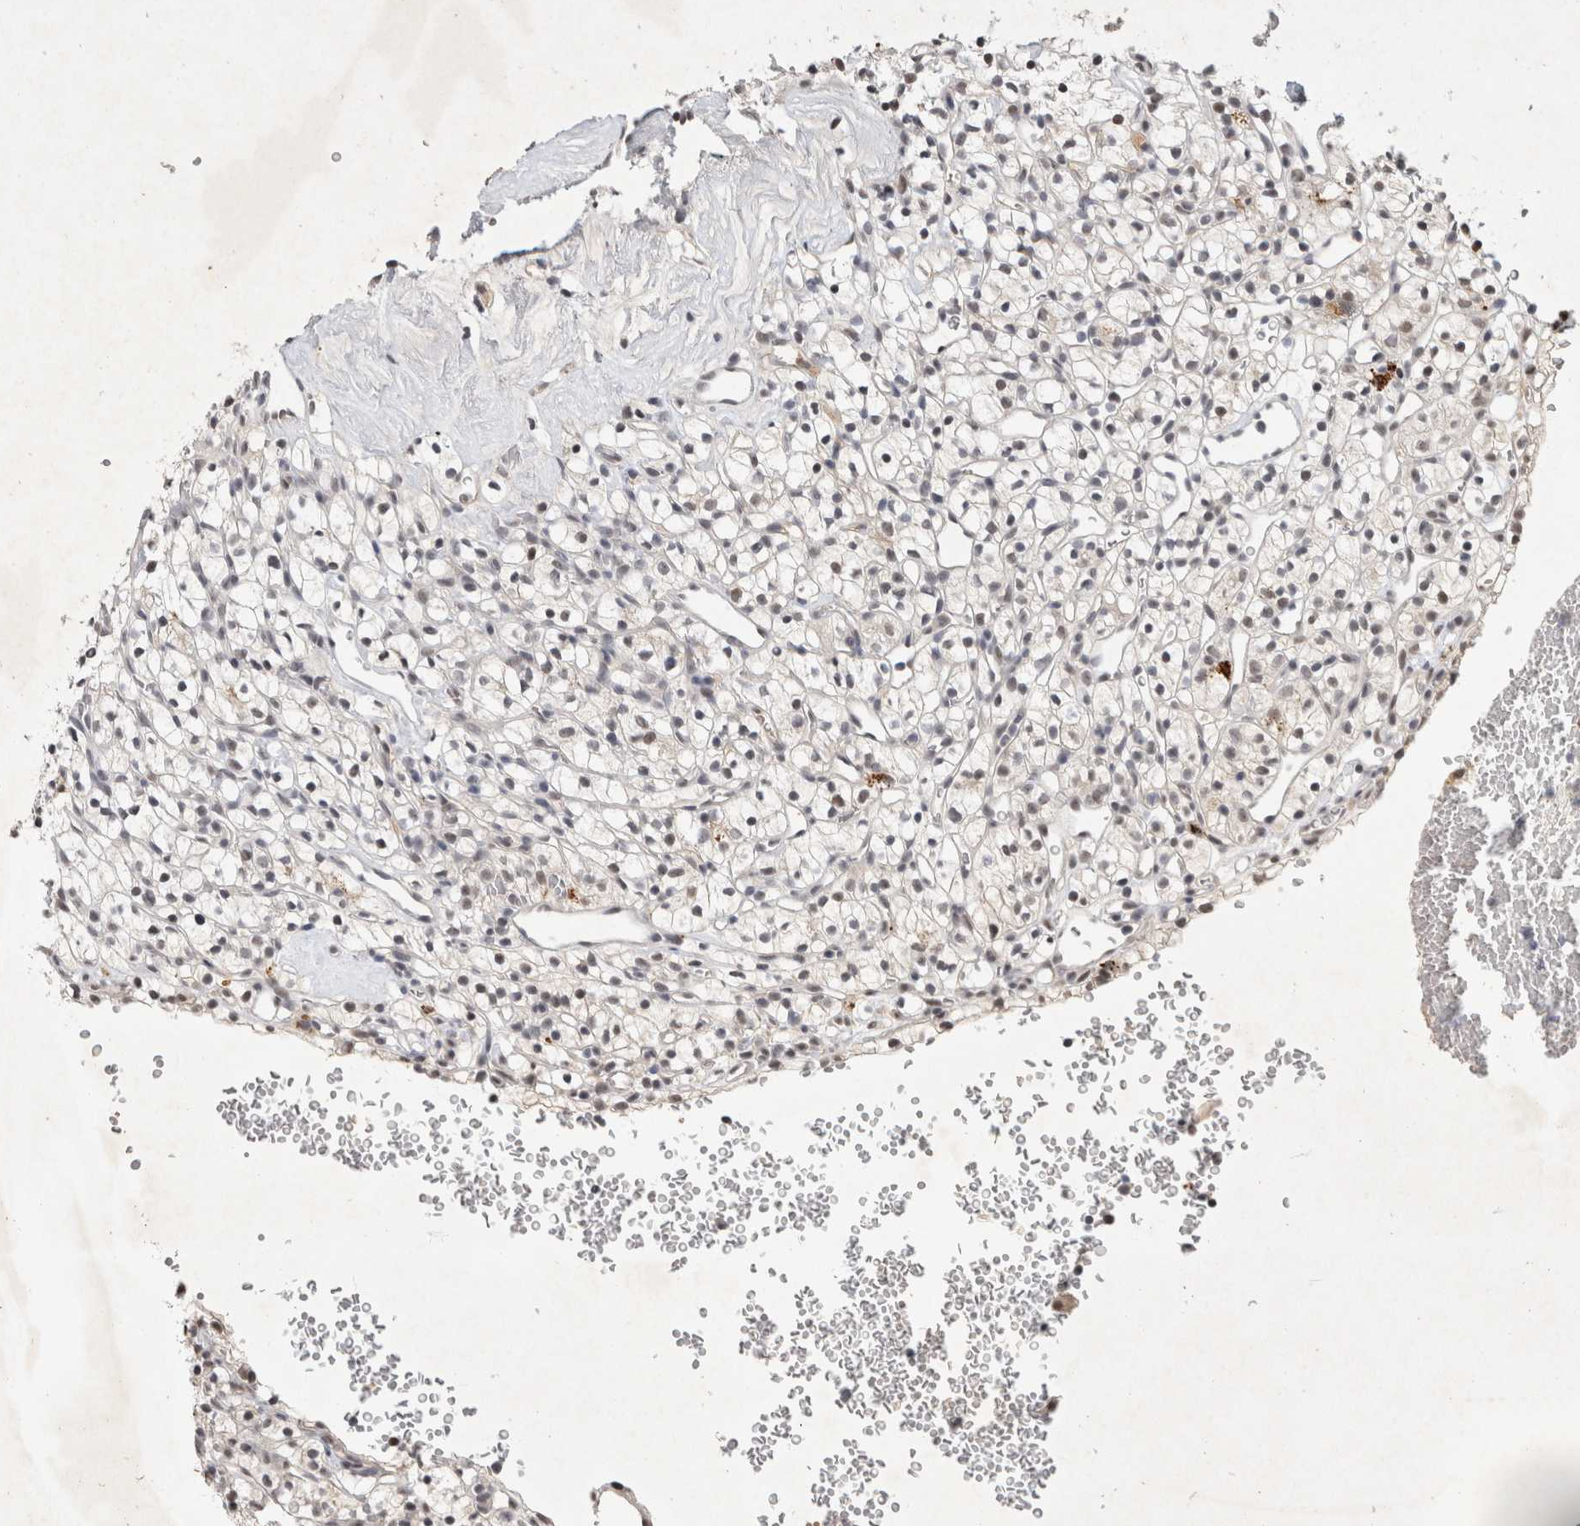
{"staining": {"intensity": "negative", "quantity": "none", "location": "none"}, "tissue": "renal cancer", "cell_type": "Tumor cells", "image_type": "cancer", "snomed": [{"axis": "morphology", "description": "Adenocarcinoma, NOS"}, {"axis": "topography", "description": "Kidney"}], "caption": "DAB immunohistochemical staining of human renal cancer (adenocarcinoma) shows no significant positivity in tumor cells.", "gene": "XRCC5", "patient": {"sex": "female", "age": 57}}